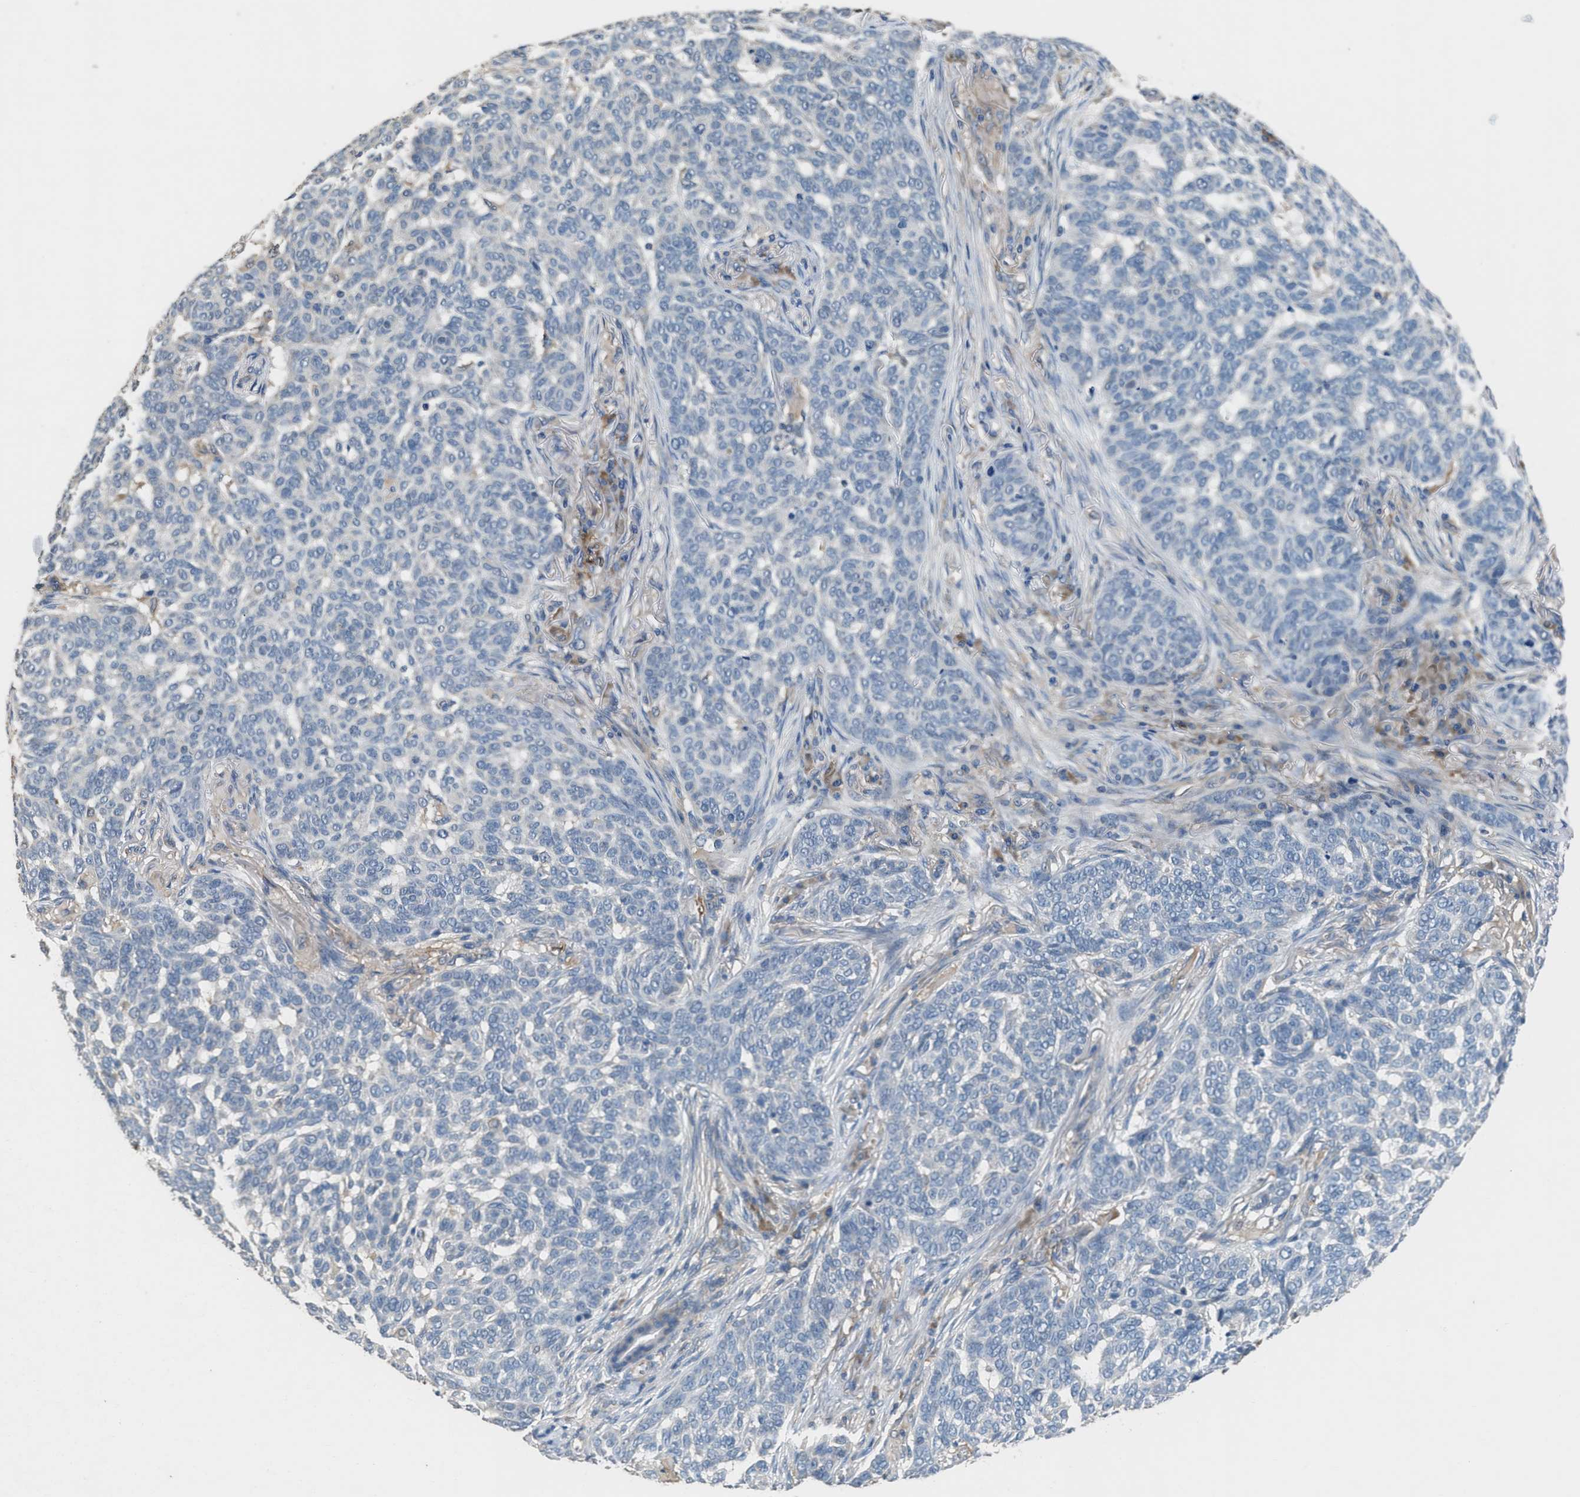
{"staining": {"intensity": "negative", "quantity": "none", "location": "none"}, "tissue": "skin cancer", "cell_type": "Tumor cells", "image_type": "cancer", "snomed": [{"axis": "morphology", "description": "Basal cell carcinoma"}, {"axis": "topography", "description": "Skin"}], "caption": "Skin basal cell carcinoma was stained to show a protein in brown. There is no significant staining in tumor cells. (Stains: DAB IHC with hematoxylin counter stain, Microscopy: brightfield microscopy at high magnification).", "gene": "DGKE", "patient": {"sex": "male", "age": 85}}